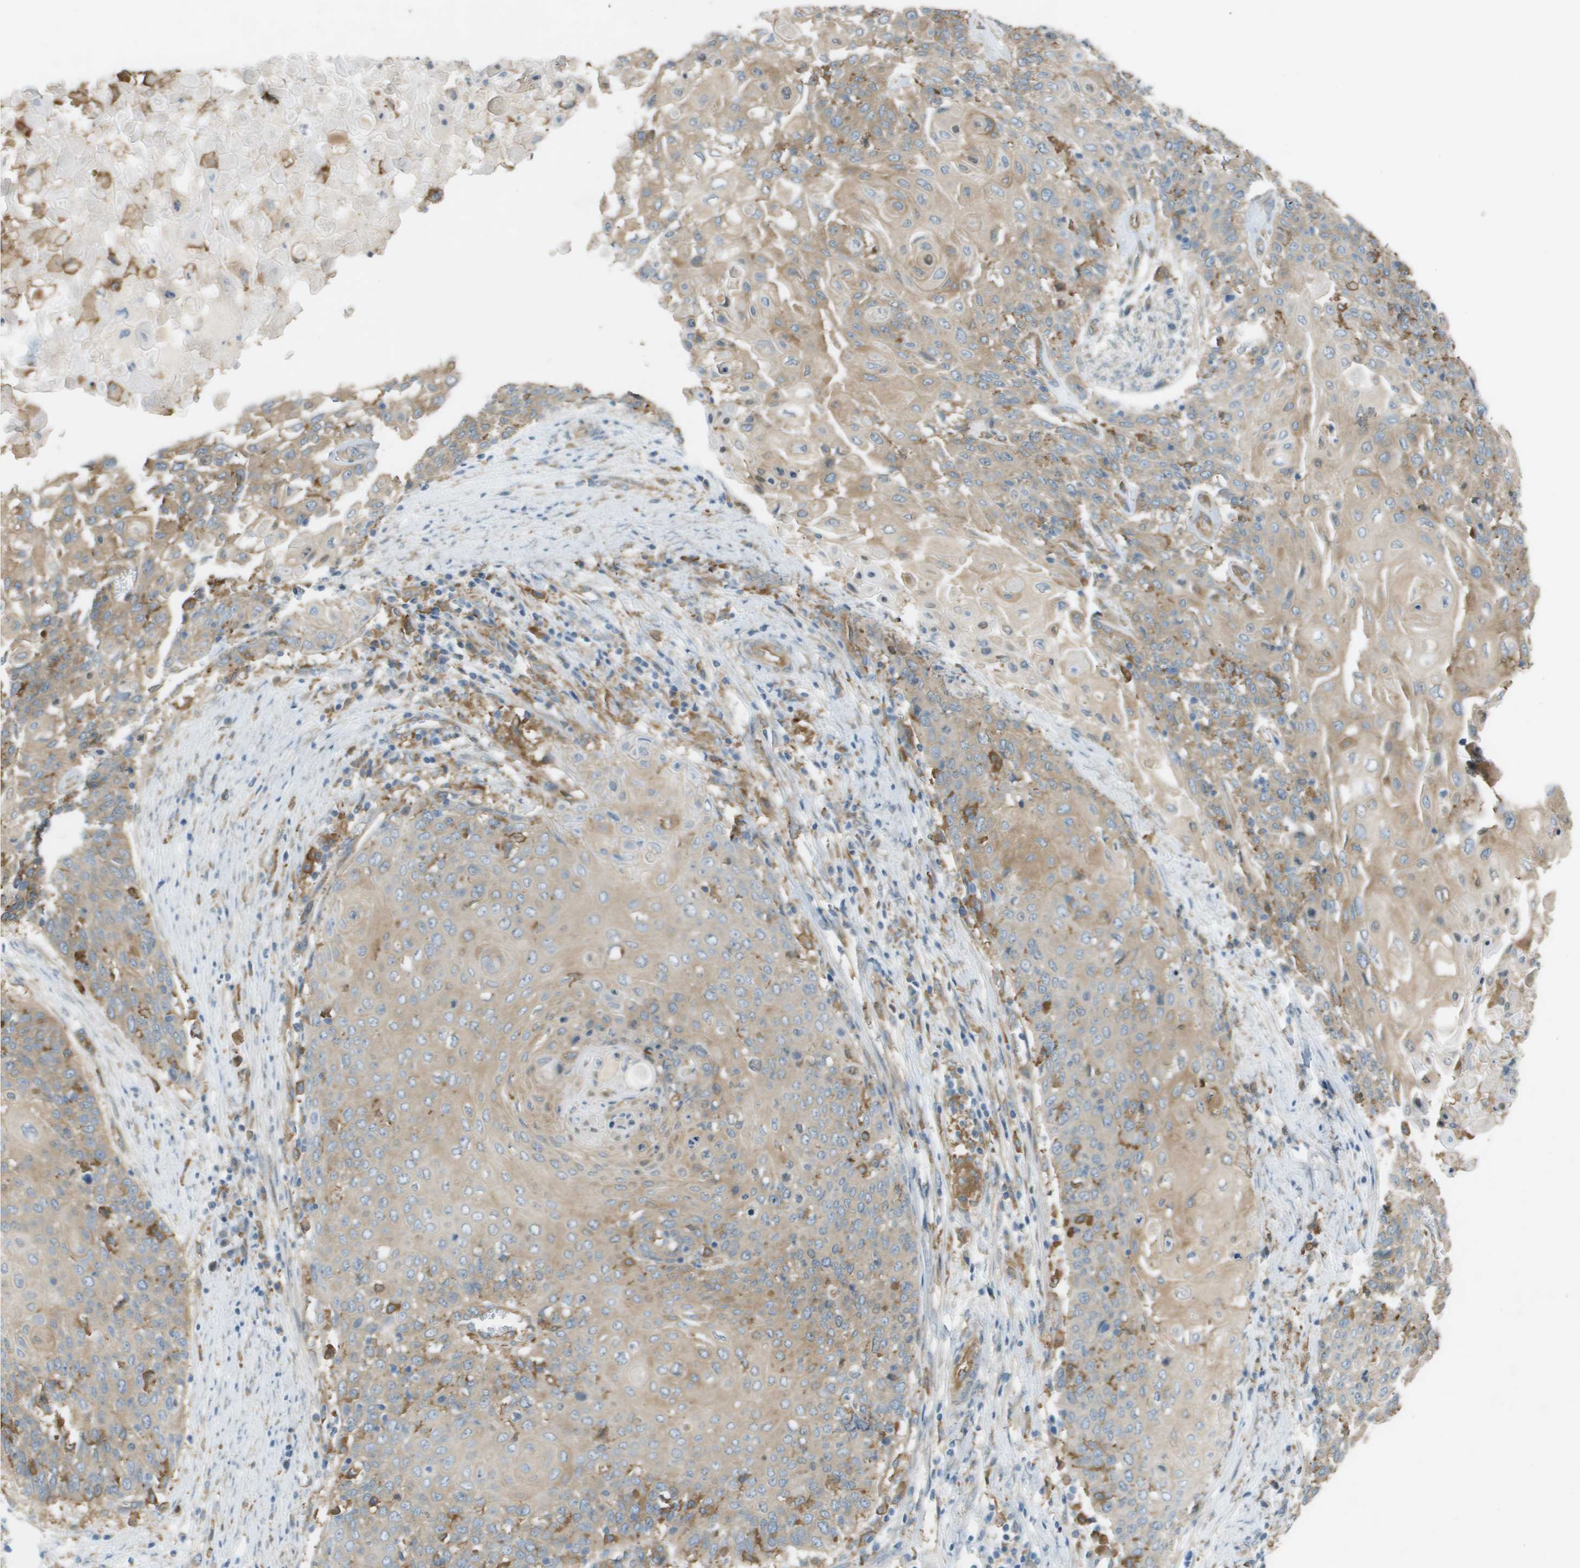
{"staining": {"intensity": "weak", "quantity": ">75%", "location": "cytoplasmic/membranous"}, "tissue": "cervical cancer", "cell_type": "Tumor cells", "image_type": "cancer", "snomed": [{"axis": "morphology", "description": "Squamous cell carcinoma, NOS"}, {"axis": "topography", "description": "Cervix"}], "caption": "An IHC histopathology image of tumor tissue is shown. Protein staining in brown highlights weak cytoplasmic/membranous positivity in cervical squamous cell carcinoma within tumor cells. (IHC, brightfield microscopy, high magnification).", "gene": "CORO1B", "patient": {"sex": "female", "age": 39}}